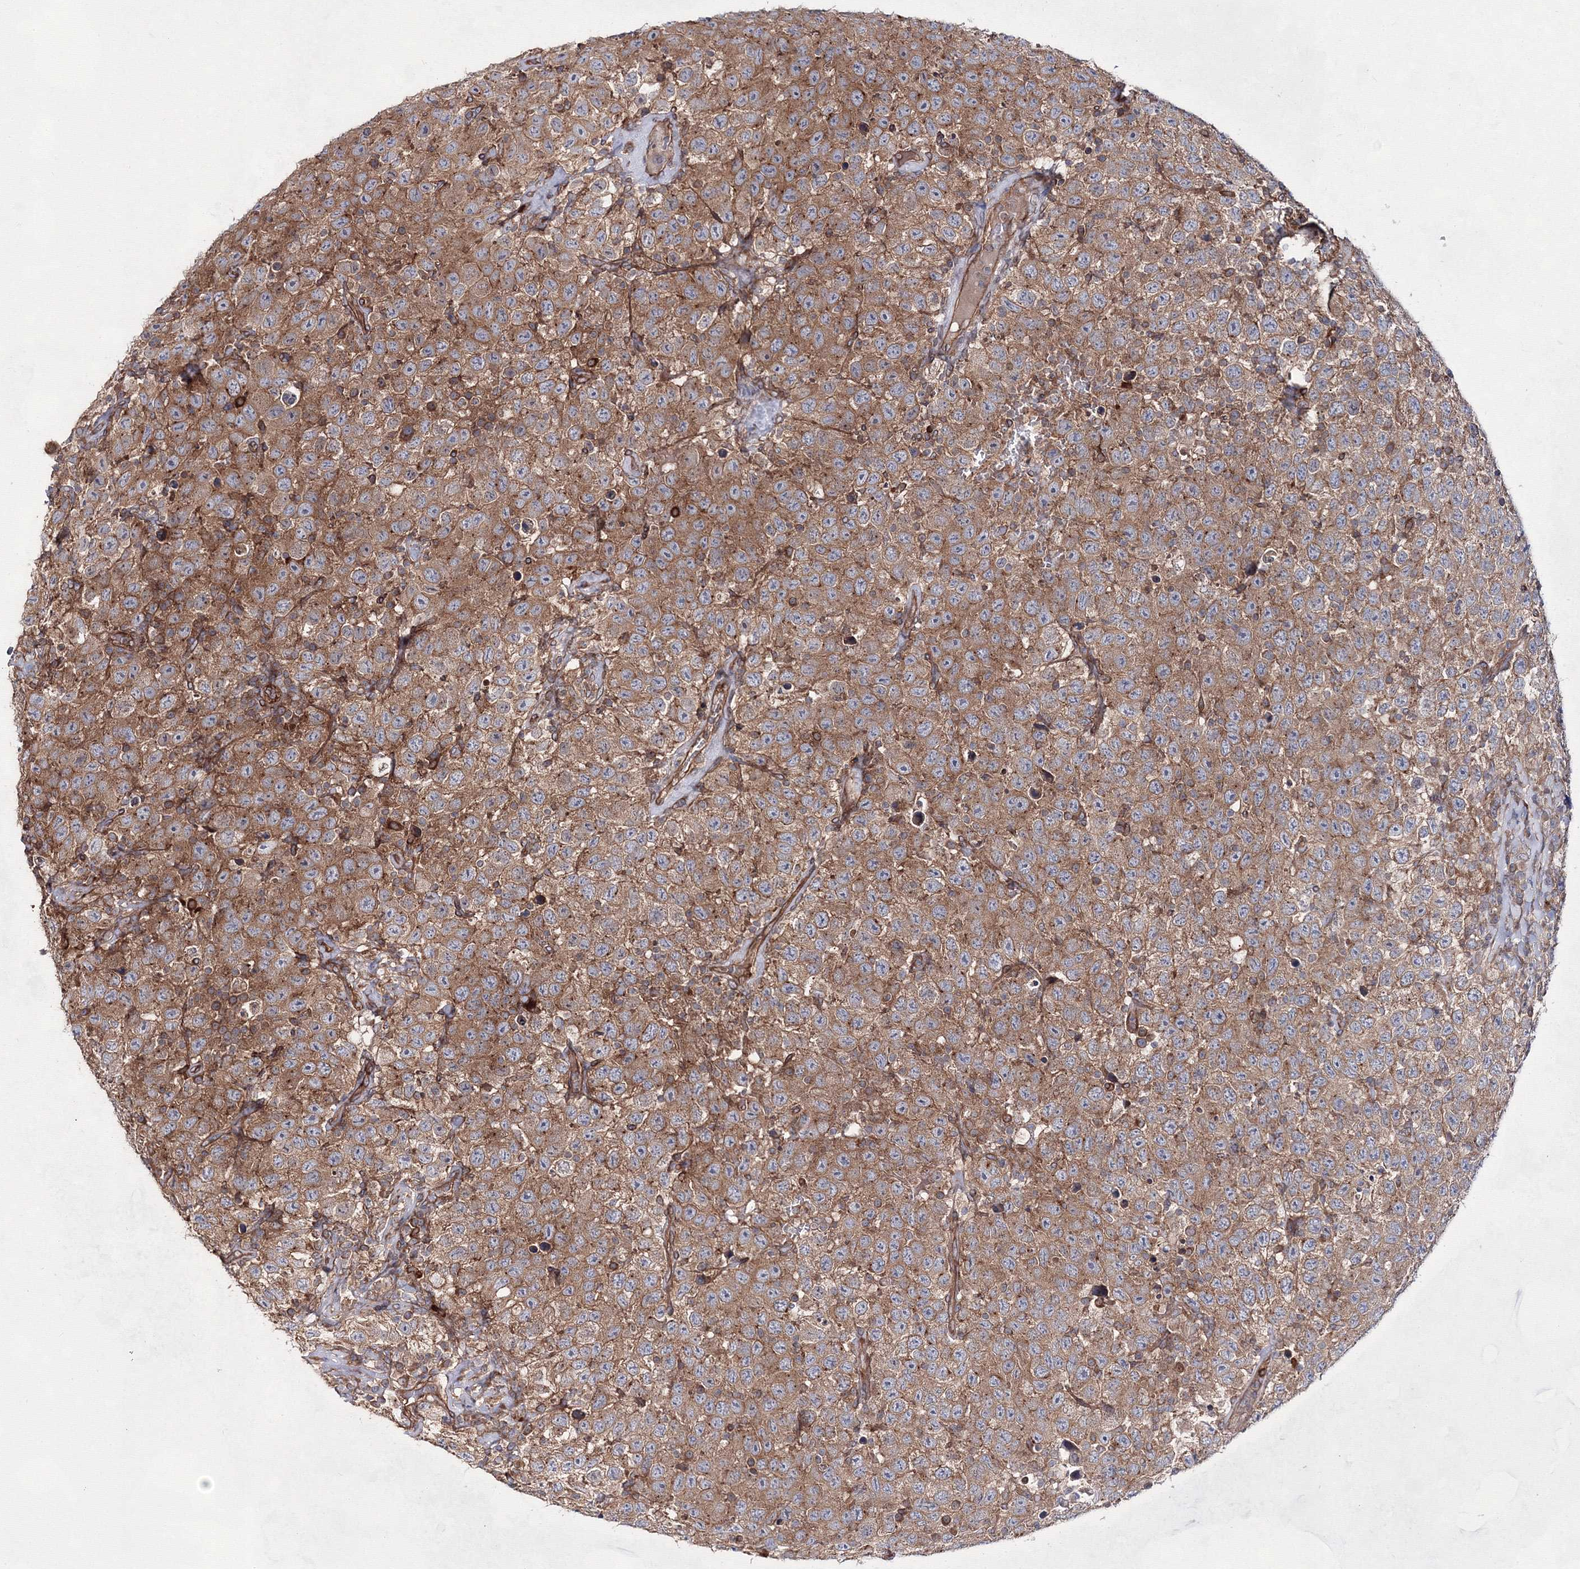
{"staining": {"intensity": "moderate", "quantity": ">75%", "location": "cytoplasmic/membranous"}, "tissue": "testis cancer", "cell_type": "Tumor cells", "image_type": "cancer", "snomed": [{"axis": "morphology", "description": "Seminoma, NOS"}, {"axis": "topography", "description": "Testis"}], "caption": "A brown stain labels moderate cytoplasmic/membranous positivity of a protein in testis cancer tumor cells.", "gene": "EXOC6", "patient": {"sex": "male", "age": 41}}